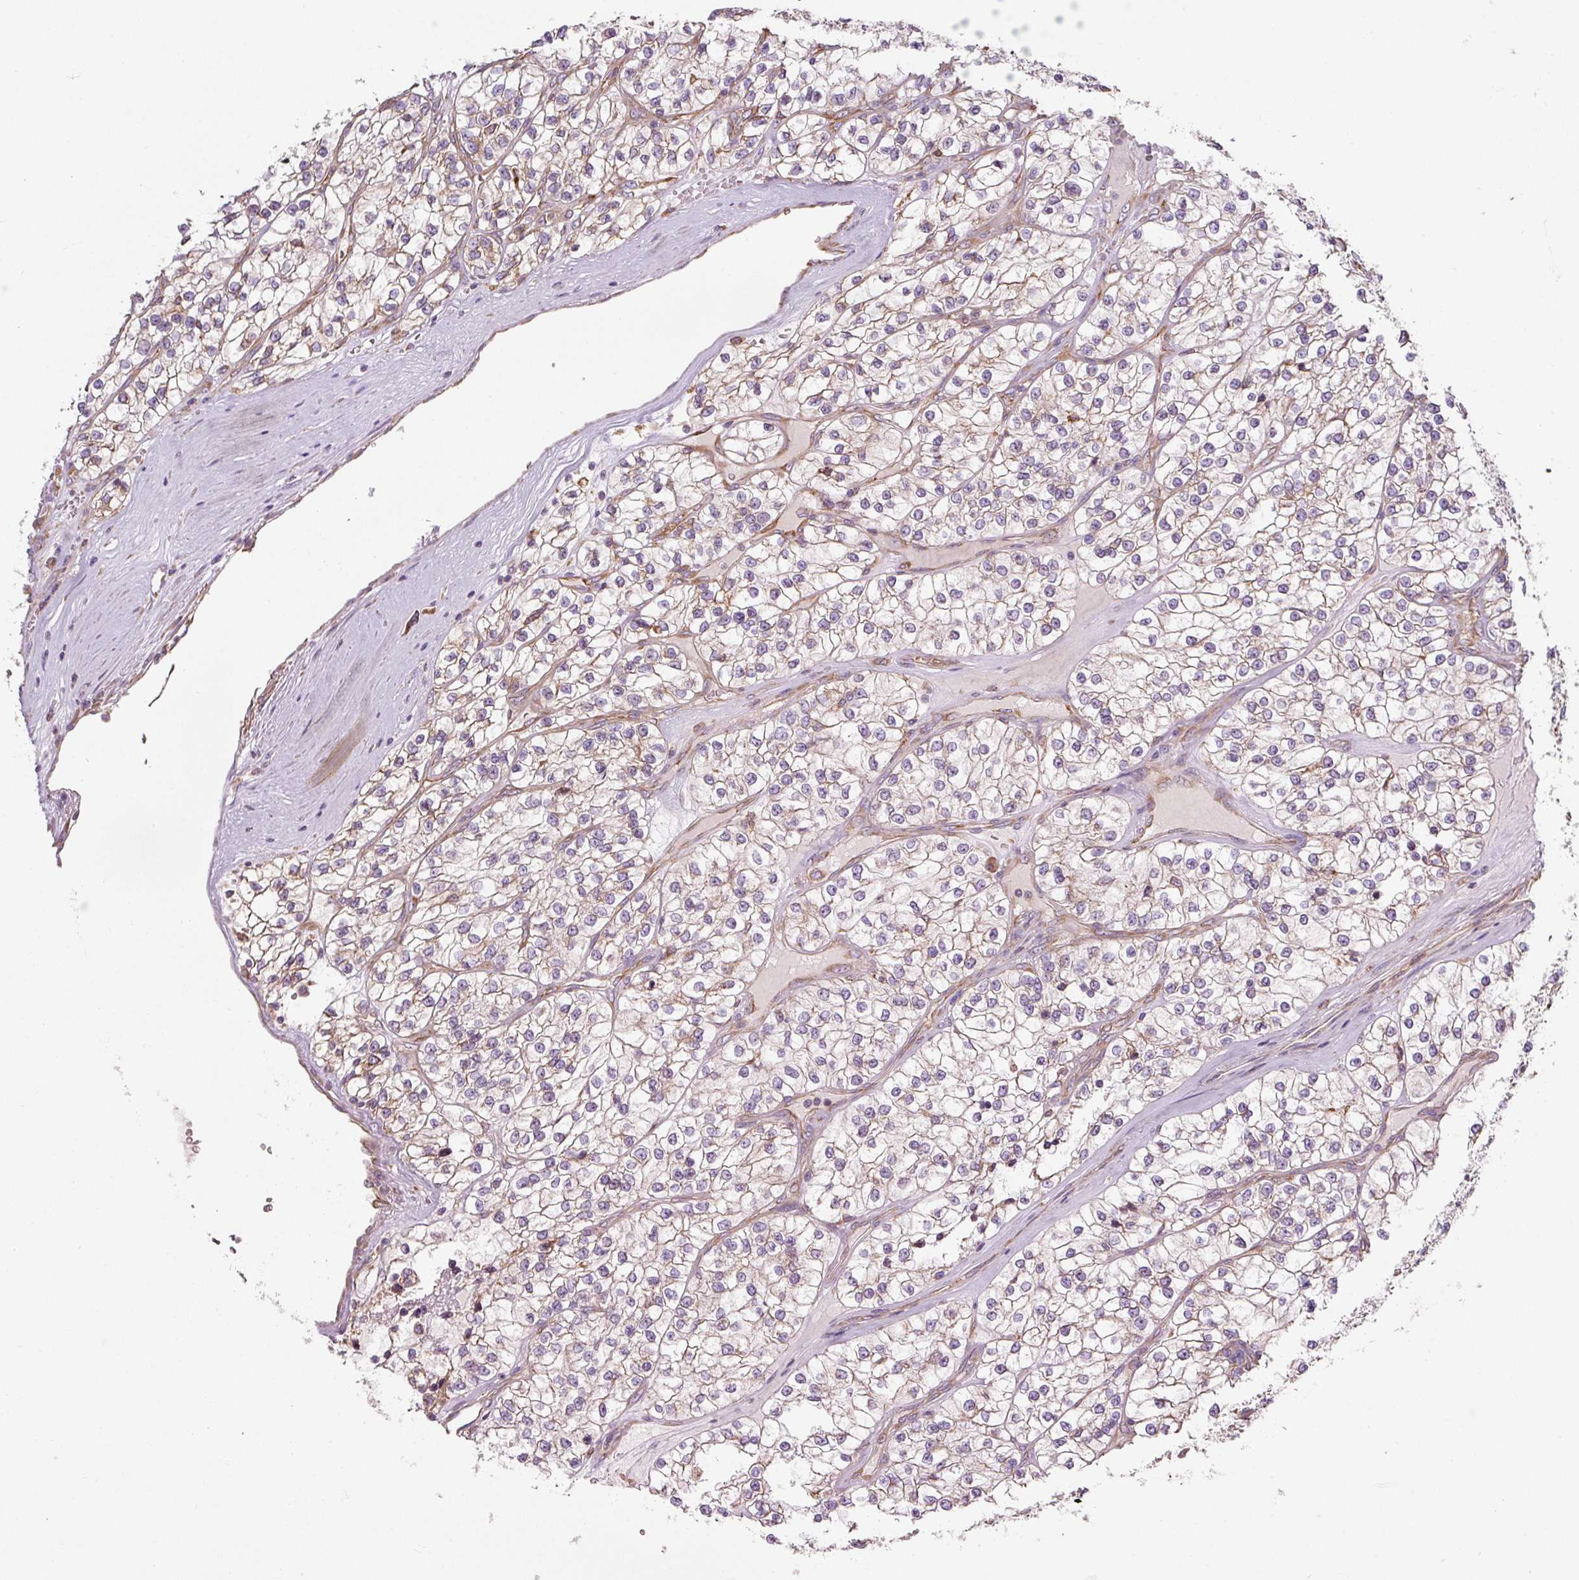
{"staining": {"intensity": "negative", "quantity": "none", "location": "none"}, "tissue": "renal cancer", "cell_type": "Tumor cells", "image_type": "cancer", "snomed": [{"axis": "morphology", "description": "Adenocarcinoma, NOS"}, {"axis": "topography", "description": "Kidney"}], "caption": "A micrograph of renal cancer (adenocarcinoma) stained for a protein displays no brown staining in tumor cells. Nuclei are stained in blue.", "gene": "MORN4", "patient": {"sex": "female", "age": 57}}